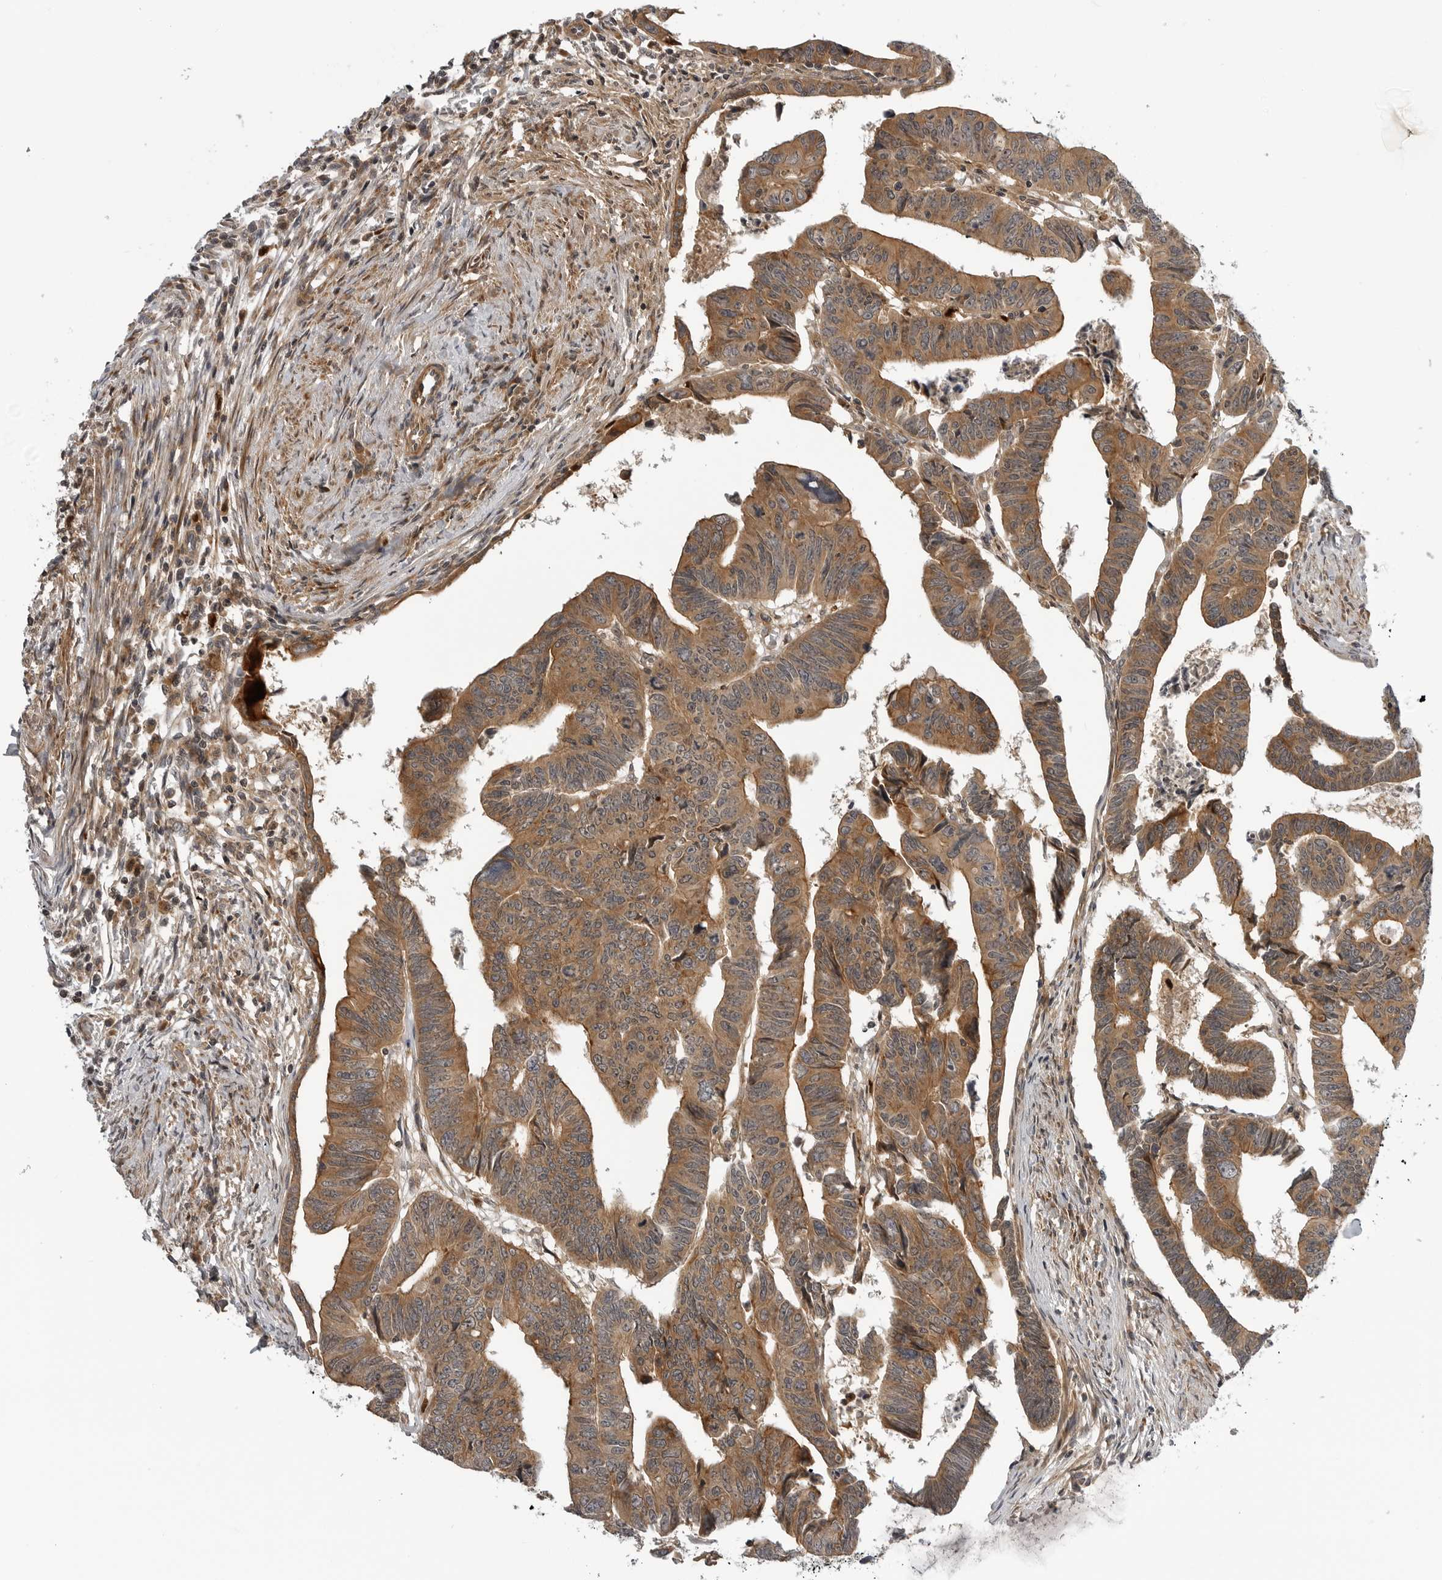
{"staining": {"intensity": "moderate", "quantity": ">75%", "location": "cytoplasmic/membranous"}, "tissue": "colorectal cancer", "cell_type": "Tumor cells", "image_type": "cancer", "snomed": [{"axis": "morphology", "description": "Adenocarcinoma, NOS"}, {"axis": "topography", "description": "Rectum"}], "caption": "Immunohistochemistry histopathology image of colorectal cancer (adenocarcinoma) stained for a protein (brown), which exhibits medium levels of moderate cytoplasmic/membranous expression in approximately >75% of tumor cells.", "gene": "LRRC45", "patient": {"sex": "female", "age": 65}}